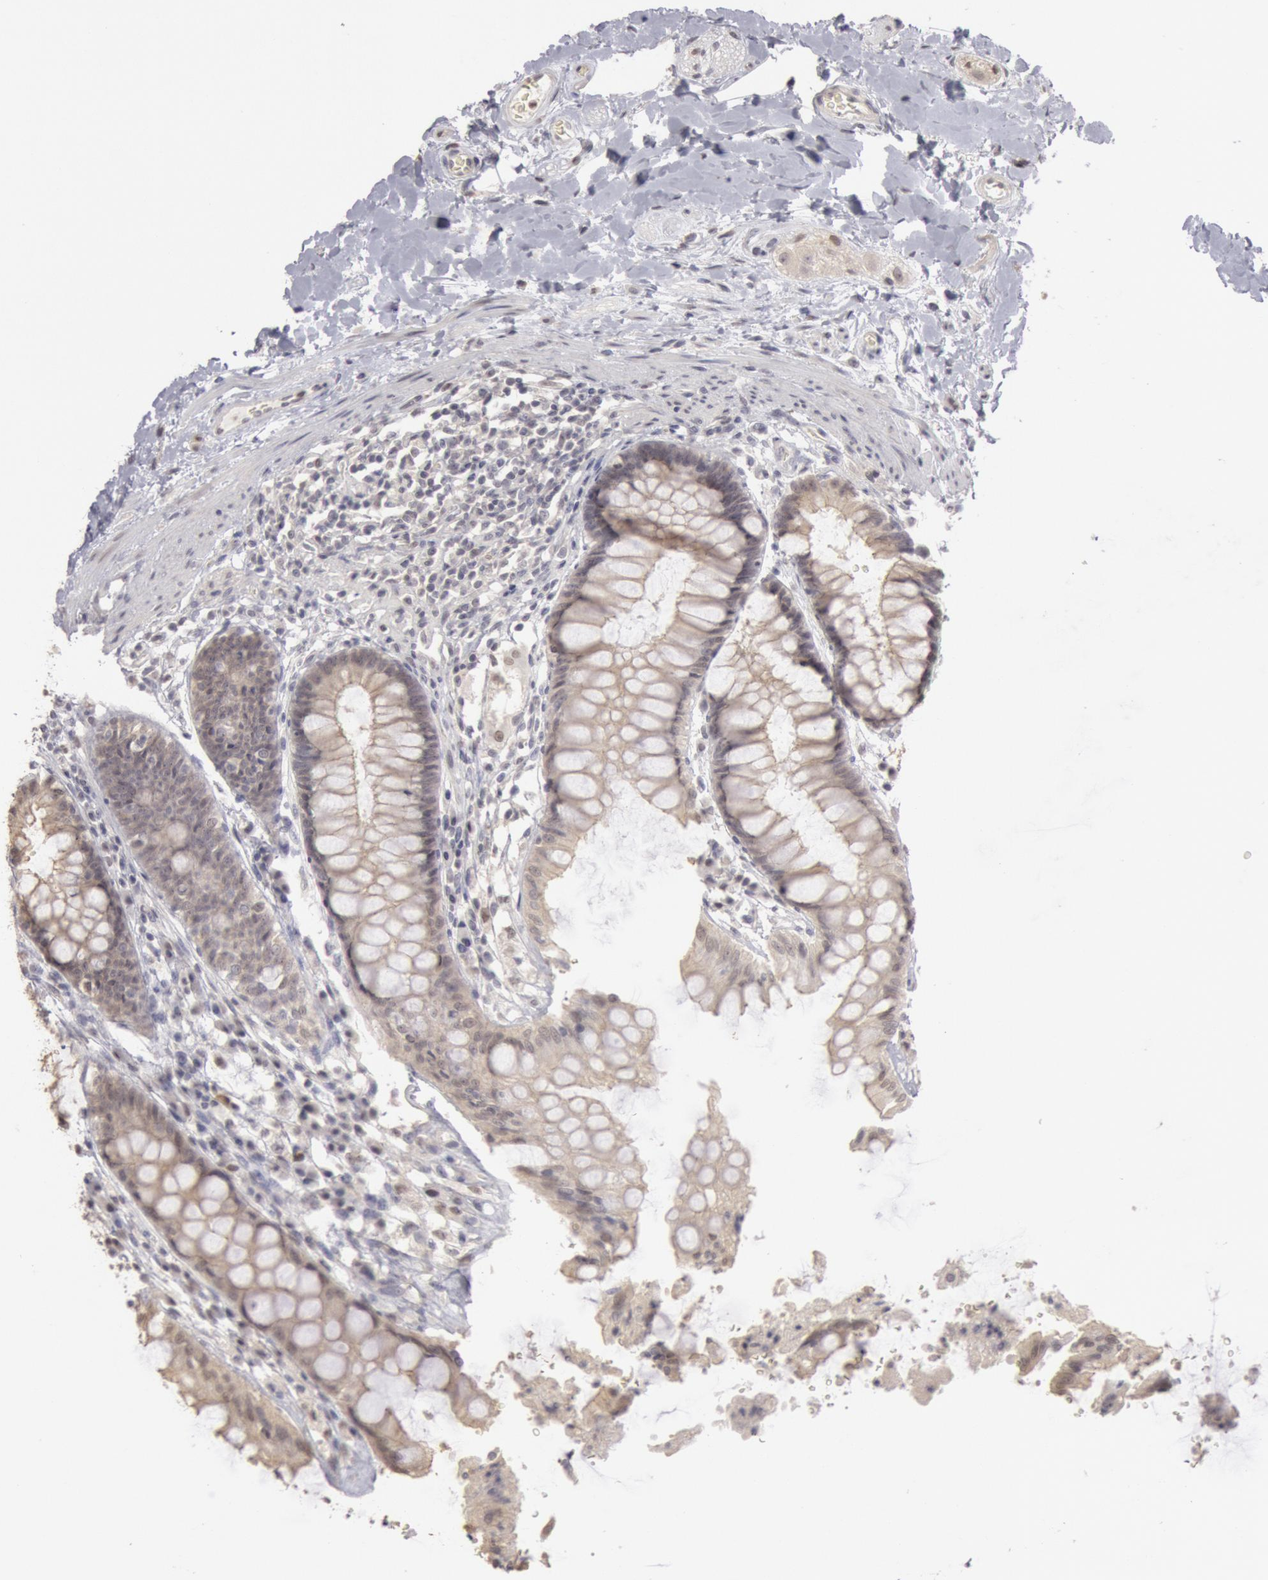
{"staining": {"intensity": "negative", "quantity": "none", "location": "none"}, "tissue": "rectum", "cell_type": "Glandular cells", "image_type": "normal", "snomed": [{"axis": "morphology", "description": "Normal tissue, NOS"}, {"axis": "topography", "description": "Rectum"}], "caption": "High magnification brightfield microscopy of normal rectum stained with DAB (3,3'-diaminobenzidine) (brown) and counterstained with hematoxylin (blue): glandular cells show no significant staining. The staining is performed using DAB brown chromogen with nuclei counter-stained in using hematoxylin.", "gene": "RIMBP3B", "patient": {"sex": "female", "age": 46}}